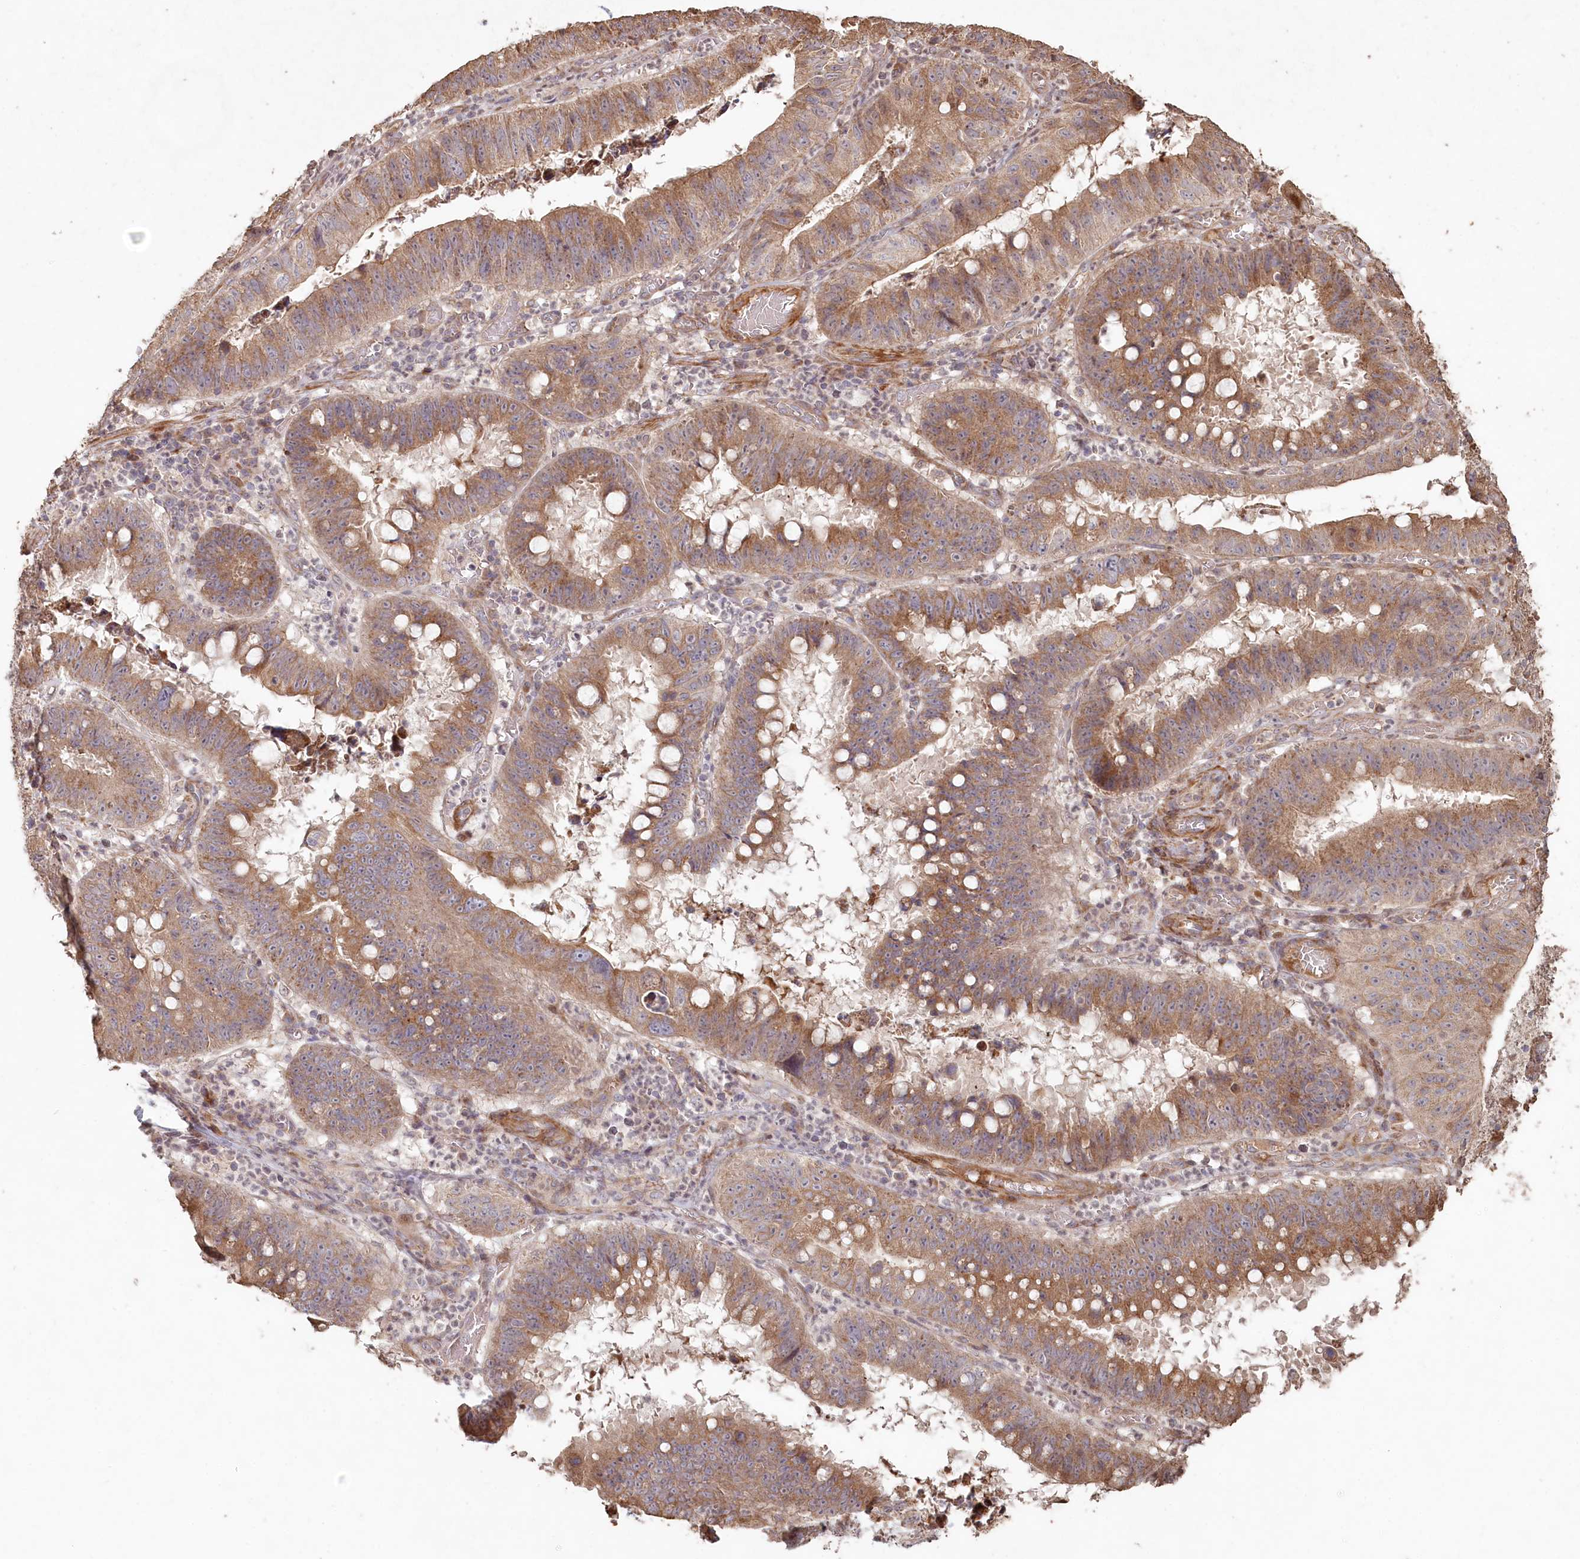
{"staining": {"intensity": "moderate", "quantity": ">75%", "location": "cytoplasmic/membranous"}, "tissue": "stomach cancer", "cell_type": "Tumor cells", "image_type": "cancer", "snomed": [{"axis": "morphology", "description": "Adenocarcinoma, NOS"}, {"axis": "topography", "description": "Stomach"}], "caption": "Immunohistochemistry (IHC) micrograph of neoplastic tissue: adenocarcinoma (stomach) stained using immunohistochemistry displays medium levels of moderate protein expression localized specifically in the cytoplasmic/membranous of tumor cells, appearing as a cytoplasmic/membranous brown color.", "gene": "HAL", "patient": {"sex": "male", "age": 59}}